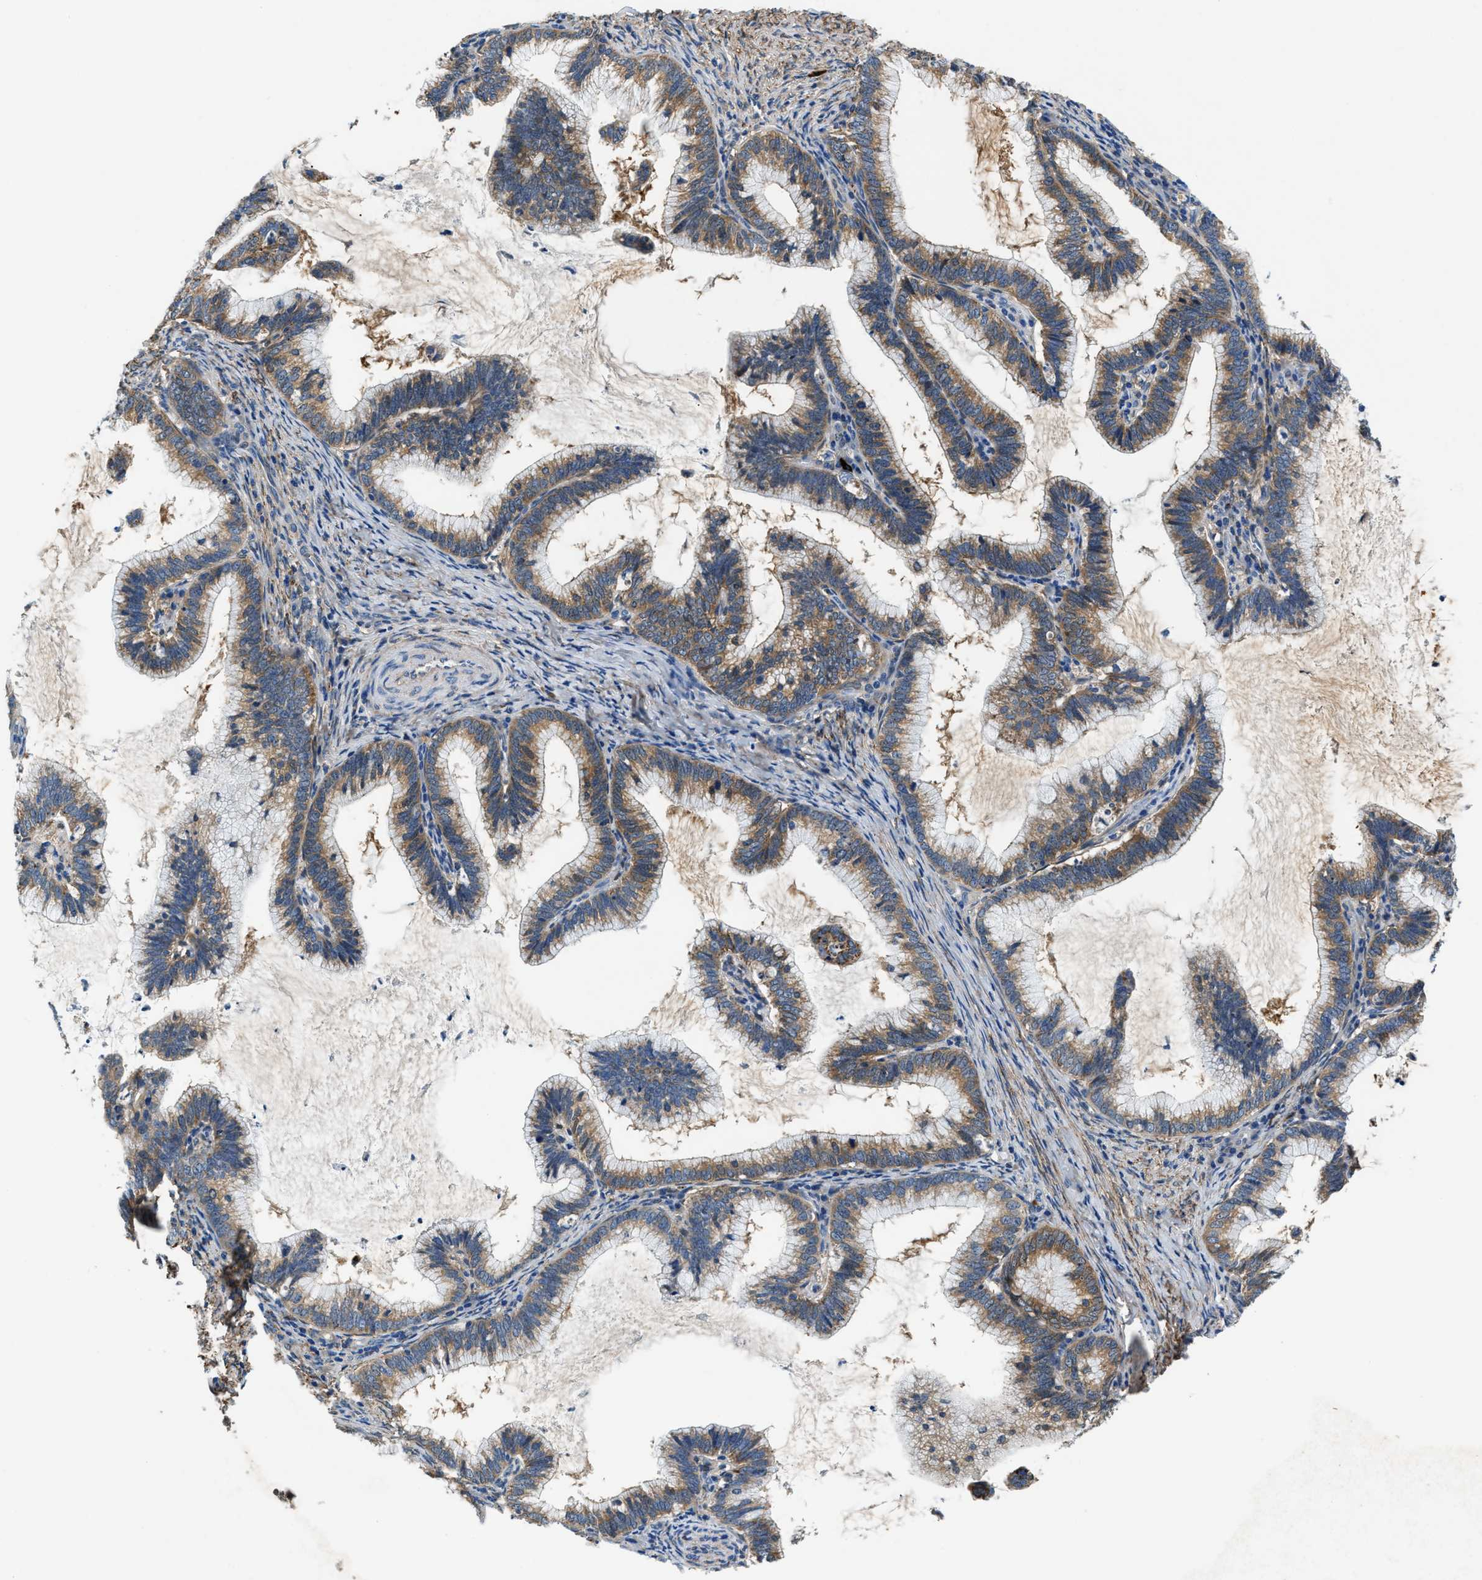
{"staining": {"intensity": "moderate", "quantity": ">75%", "location": "cytoplasmic/membranous"}, "tissue": "cervical cancer", "cell_type": "Tumor cells", "image_type": "cancer", "snomed": [{"axis": "morphology", "description": "Adenocarcinoma, NOS"}, {"axis": "topography", "description": "Cervix"}], "caption": "Adenocarcinoma (cervical) was stained to show a protein in brown. There is medium levels of moderate cytoplasmic/membranous staining in about >75% of tumor cells. The staining was performed using DAB, with brown indicating positive protein expression. Nuclei are stained blue with hematoxylin.", "gene": "PRTFDC1", "patient": {"sex": "female", "age": 36}}